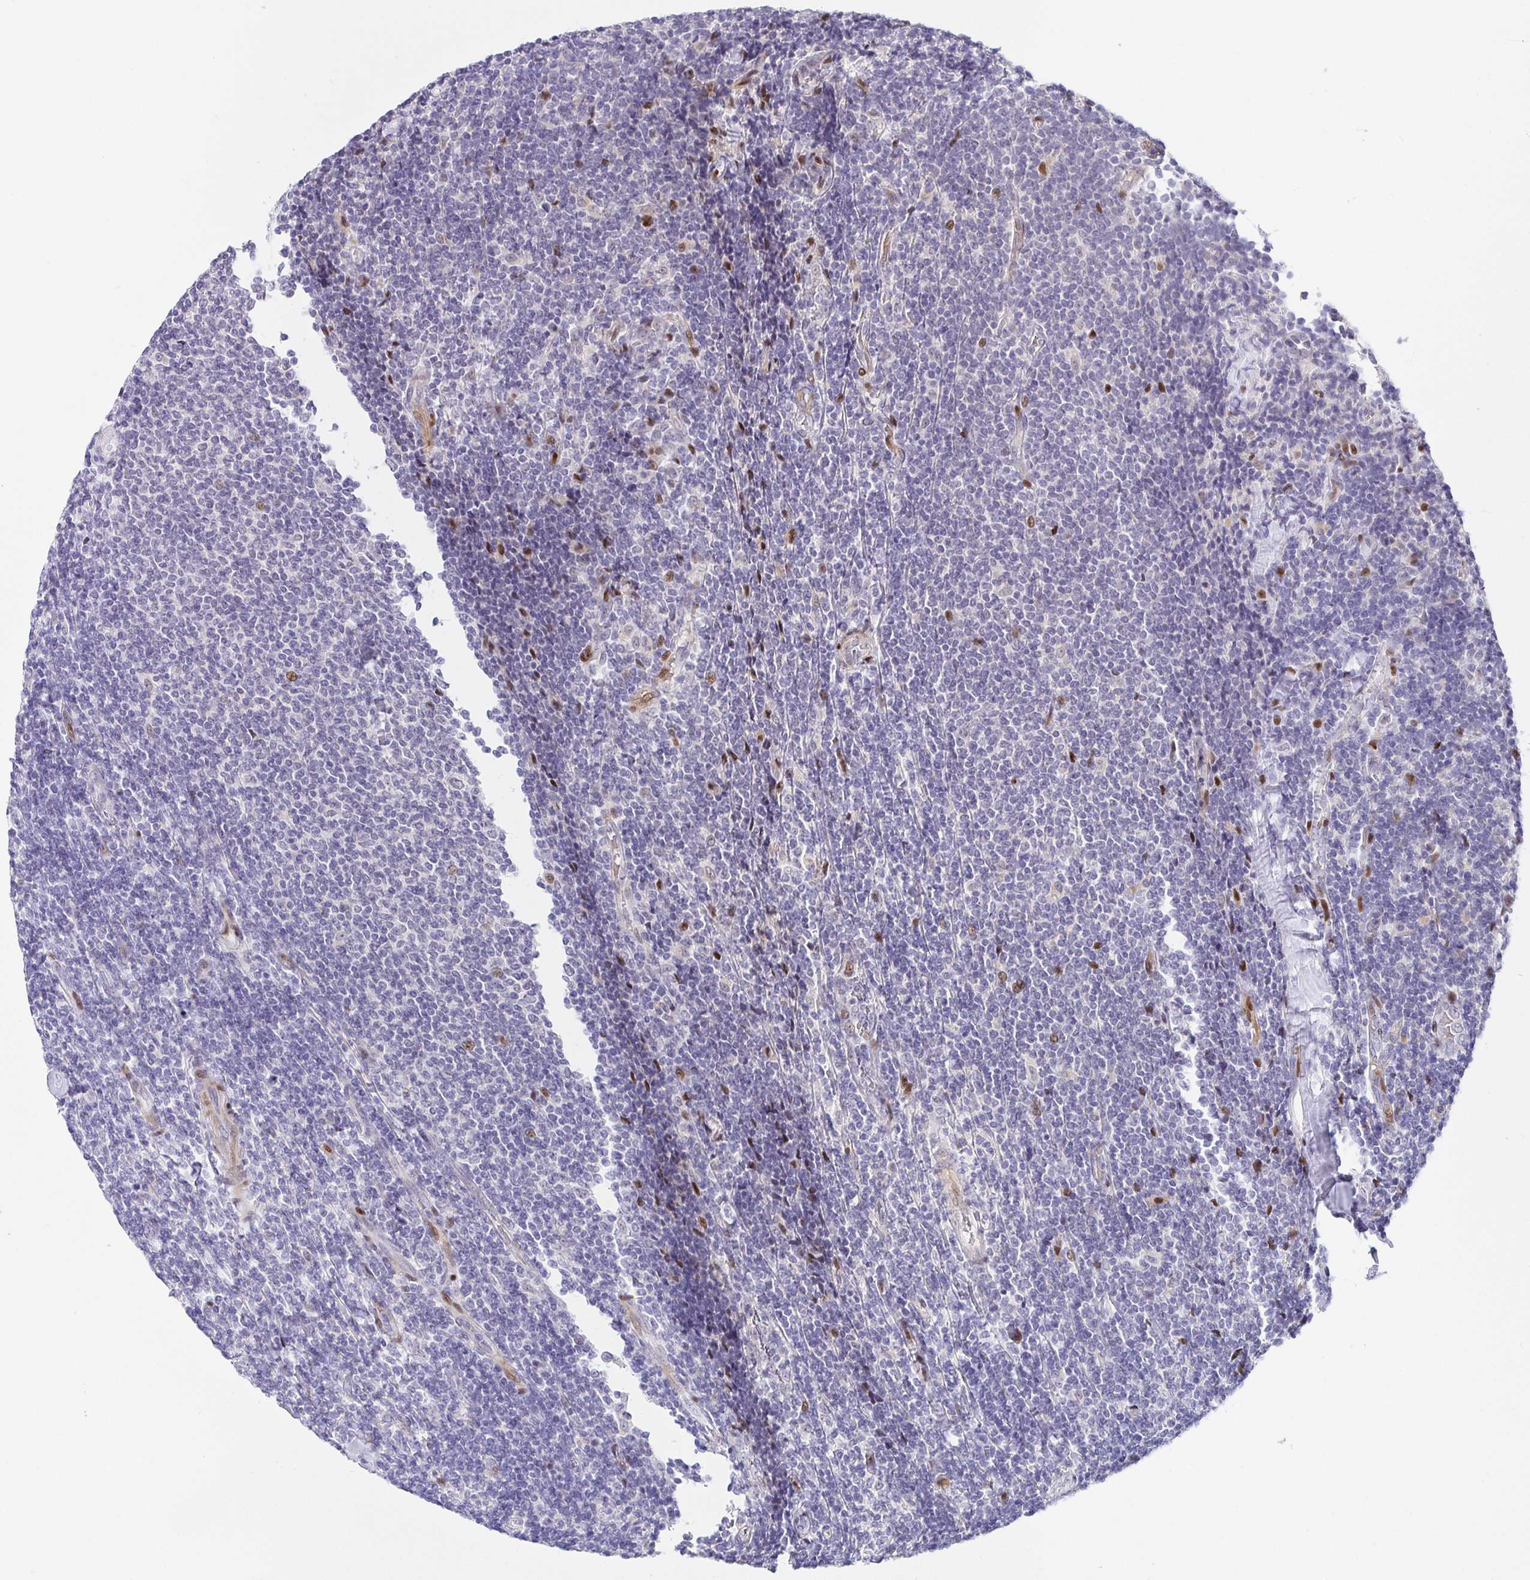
{"staining": {"intensity": "negative", "quantity": "none", "location": "none"}, "tissue": "lymphoma", "cell_type": "Tumor cells", "image_type": "cancer", "snomed": [{"axis": "morphology", "description": "Malignant lymphoma, non-Hodgkin's type, Low grade"}, {"axis": "topography", "description": "Lymph node"}], "caption": "An IHC photomicrograph of lymphoma is shown. There is no staining in tumor cells of lymphoma.", "gene": "KBTBD13", "patient": {"sex": "male", "age": 52}}